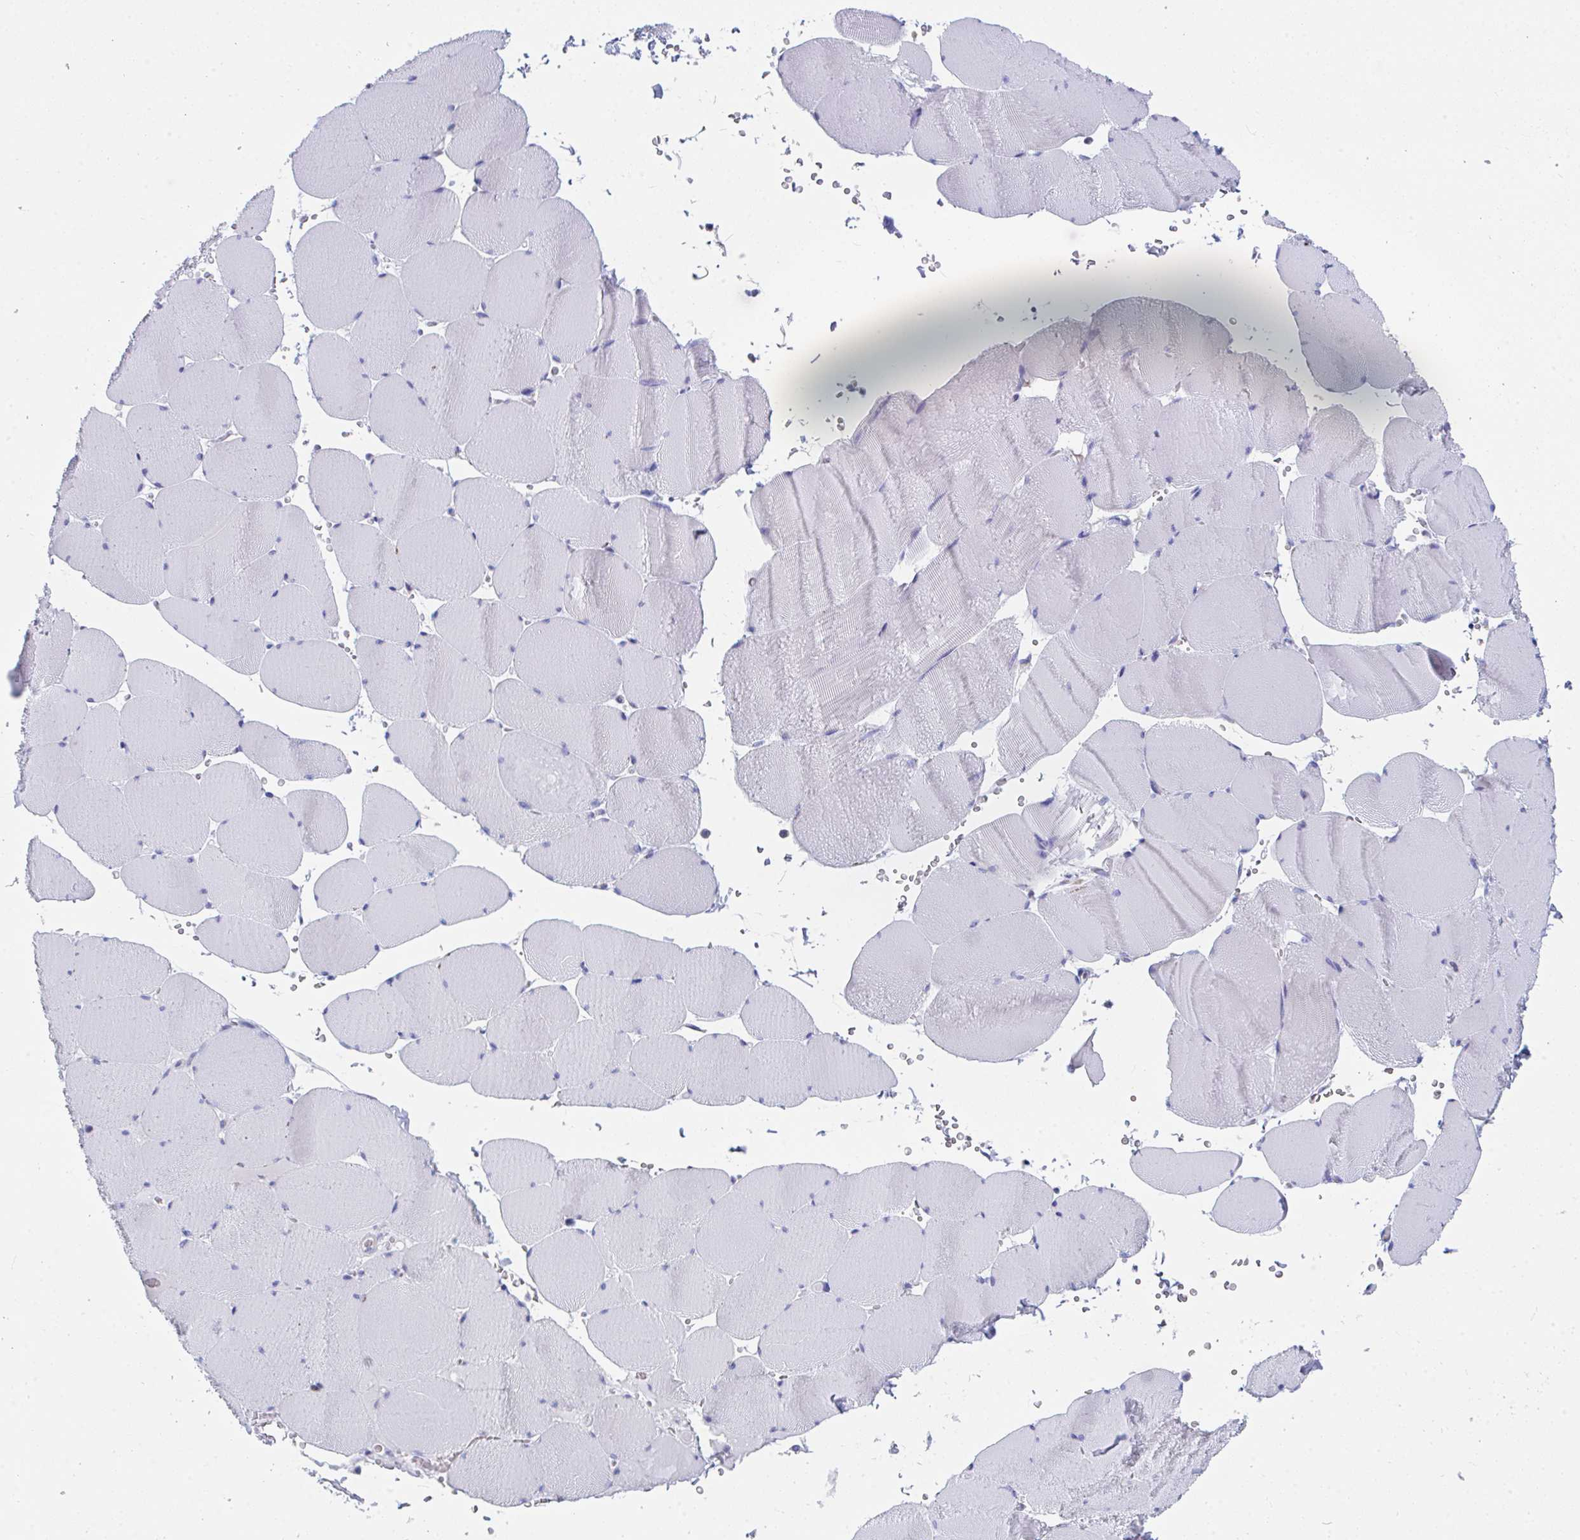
{"staining": {"intensity": "negative", "quantity": "none", "location": "none"}, "tissue": "skeletal muscle", "cell_type": "Myocytes", "image_type": "normal", "snomed": [{"axis": "morphology", "description": "Normal tissue, NOS"}, {"axis": "topography", "description": "Skeletal muscle"}, {"axis": "topography", "description": "Head-Neck"}], "caption": "This photomicrograph is of unremarkable skeletal muscle stained with immunohistochemistry to label a protein in brown with the nuclei are counter-stained blue. There is no positivity in myocytes.", "gene": "MGAM2", "patient": {"sex": "male", "age": 66}}